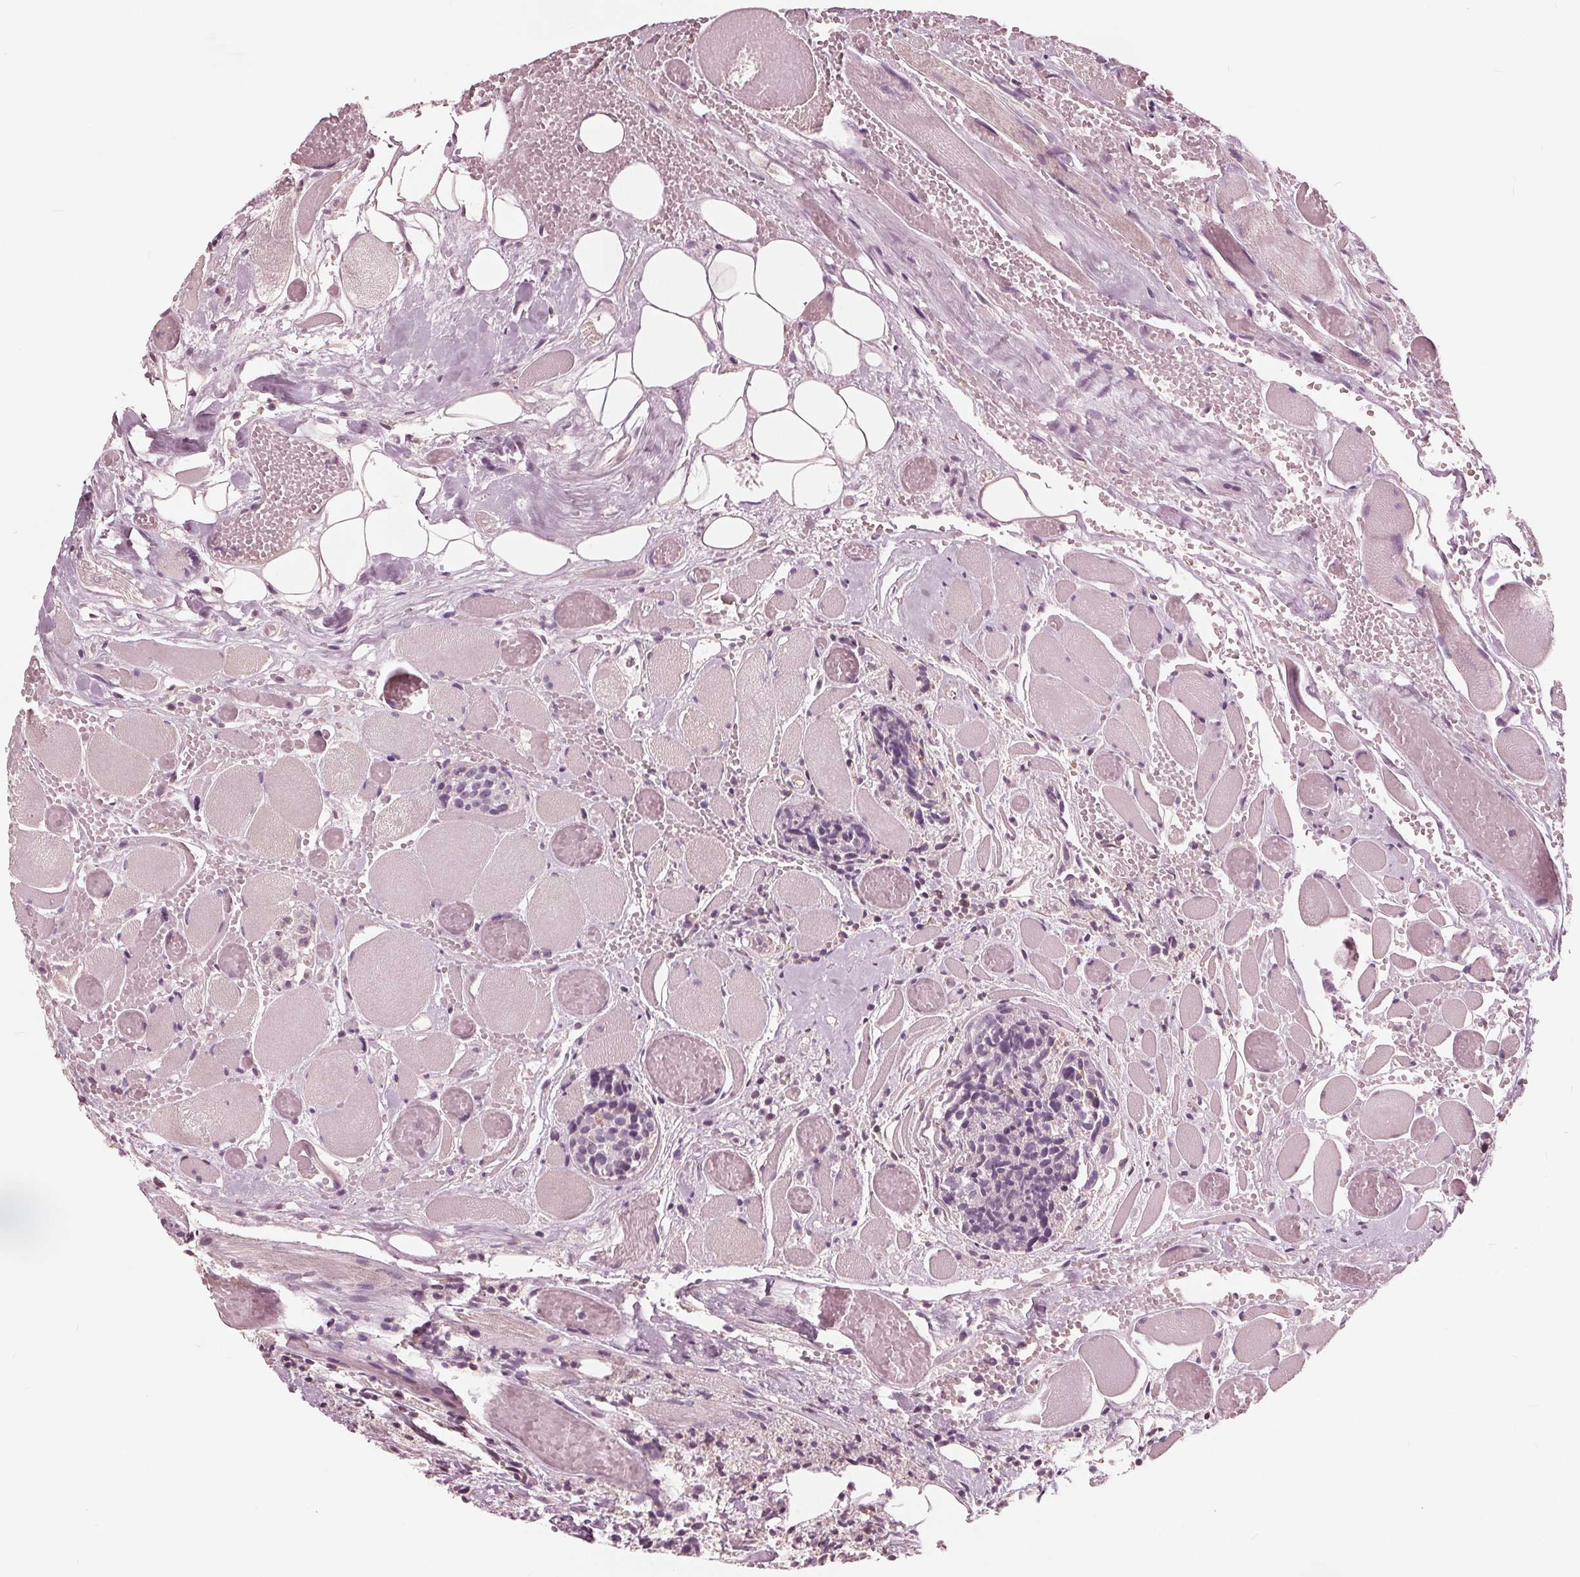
{"staining": {"intensity": "negative", "quantity": "none", "location": "none"}, "tissue": "head and neck cancer", "cell_type": "Tumor cells", "image_type": "cancer", "snomed": [{"axis": "morphology", "description": "Squamous cell carcinoma, NOS"}, {"axis": "topography", "description": "Oral tissue"}, {"axis": "topography", "description": "Head-Neck"}], "caption": "This is an IHC micrograph of head and neck cancer (squamous cell carcinoma). There is no expression in tumor cells.", "gene": "ING3", "patient": {"sex": "male", "age": 64}}